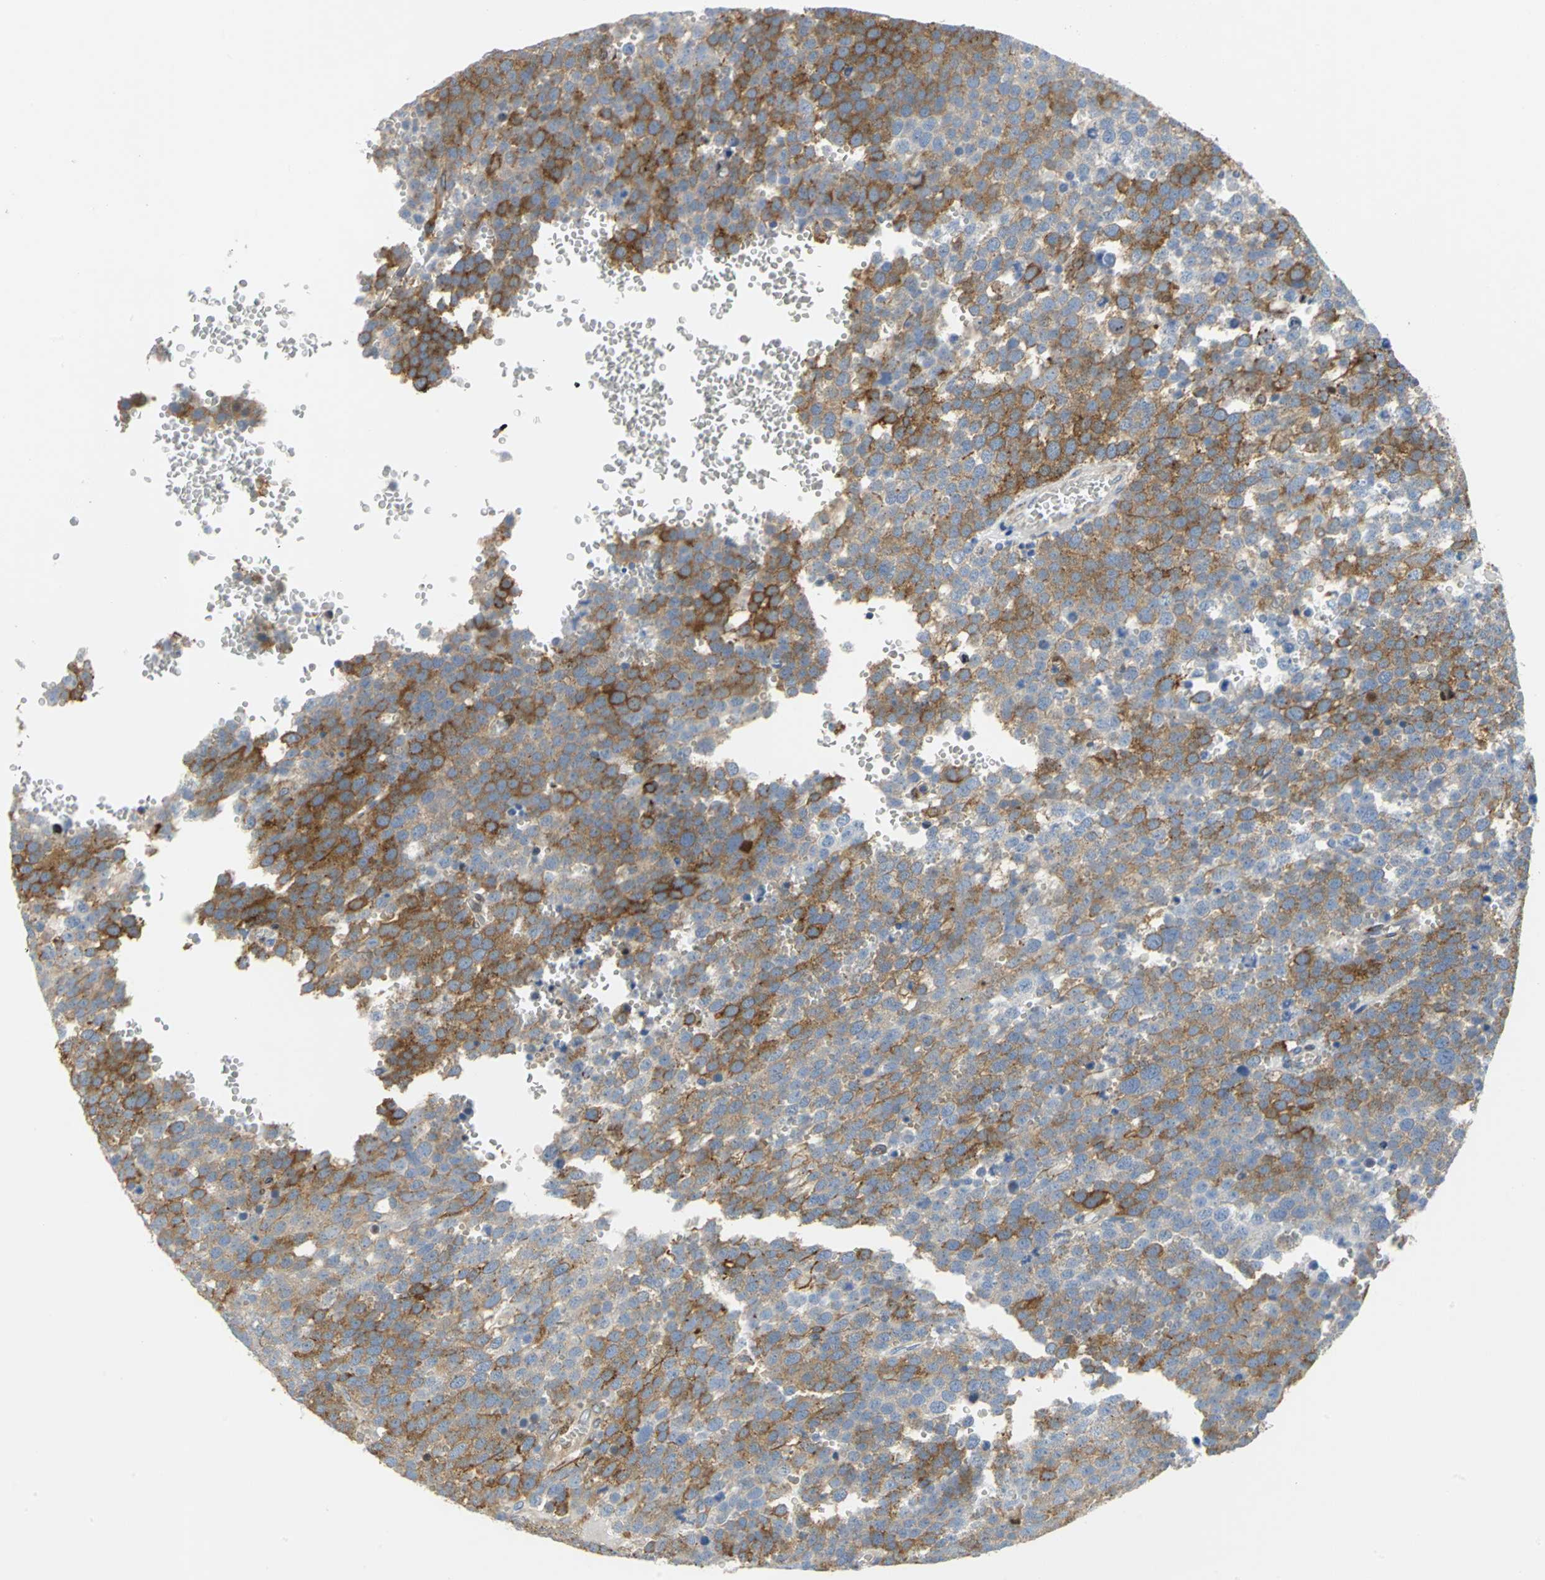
{"staining": {"intensity": "moderate", "quantity": ">75%", "location": "cytoplasmic/membranous"}, "tissue": "testis cancer", "cell_type": "Tumor cells", "image_type": "cancer", "snomed": [{"axis": "morphology", "description": "Seminoma, NOS"}, {"axis": "topography", "description": "Testis"}], "caption": "High-magnification brightfield microscopy of testis cancer stained with DAB (3,3'-diaminobenzidine) (brown) and counterstained with hematoxylin (blue). tumor cells exhibit moderate cytoplasmic/membranous expression is identified in about>75% of cells.", "gene": "YBX1", "patient": {"sex": "male", "age": 71}}